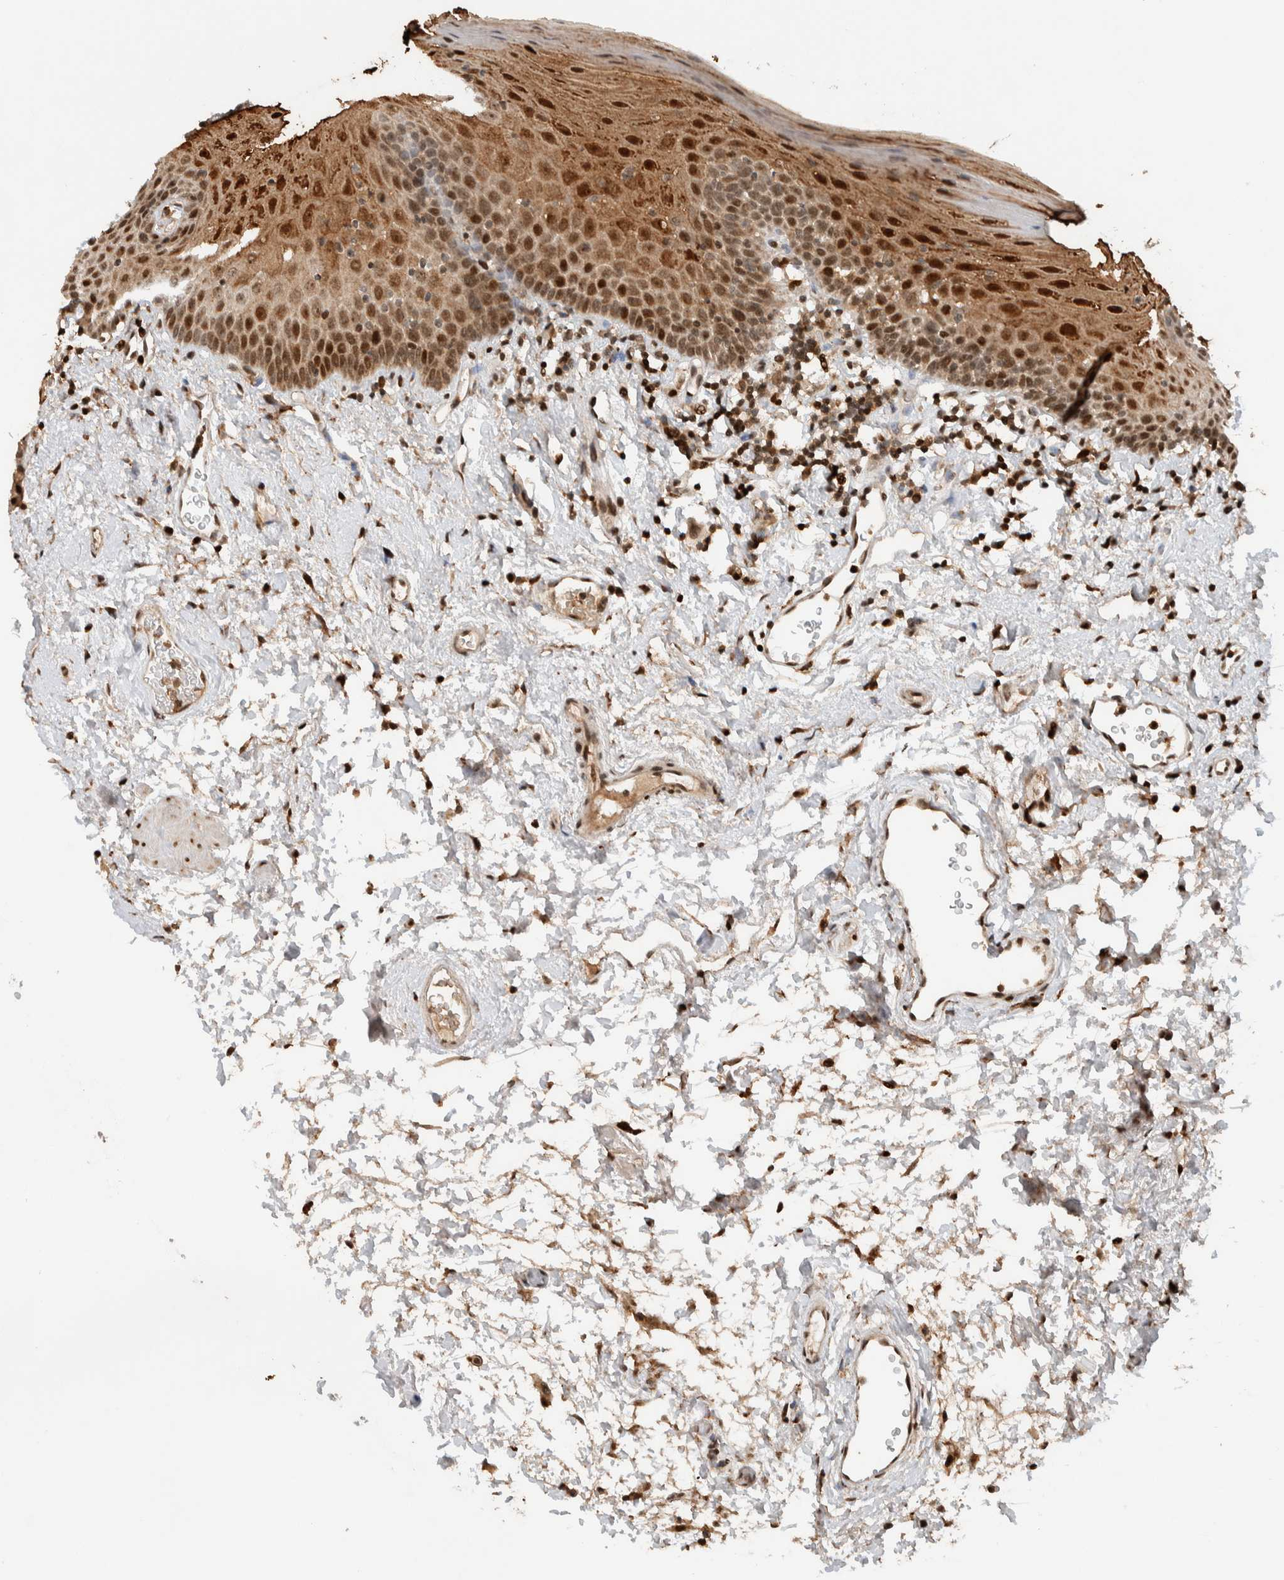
{"staining": {"intensity": "moderate", "quantity": ">75%", "location": "cytoplasmic/membranous,nuclear"}, "tissue": "oral mucosa", "cell_type": "Squamous epithelial cells", "image_type": "normal", "snomed": [{"axis": "morphology", "description": "Normal tissue, NOS"}, {"axis": "topography", "description": "Oral tissue"}], "caption": "Moderate cytoplasmic/membranous,nuclear expression is identified in about >75% of squamous epithelial cells in normal oral mucosa. (DAB (3,3'-diaminobenzidine) IHC, brown staining for protein, blue staining for nuclei).", "gene": "ZNF521", "patient": {"sex": "male", "age": 66}}